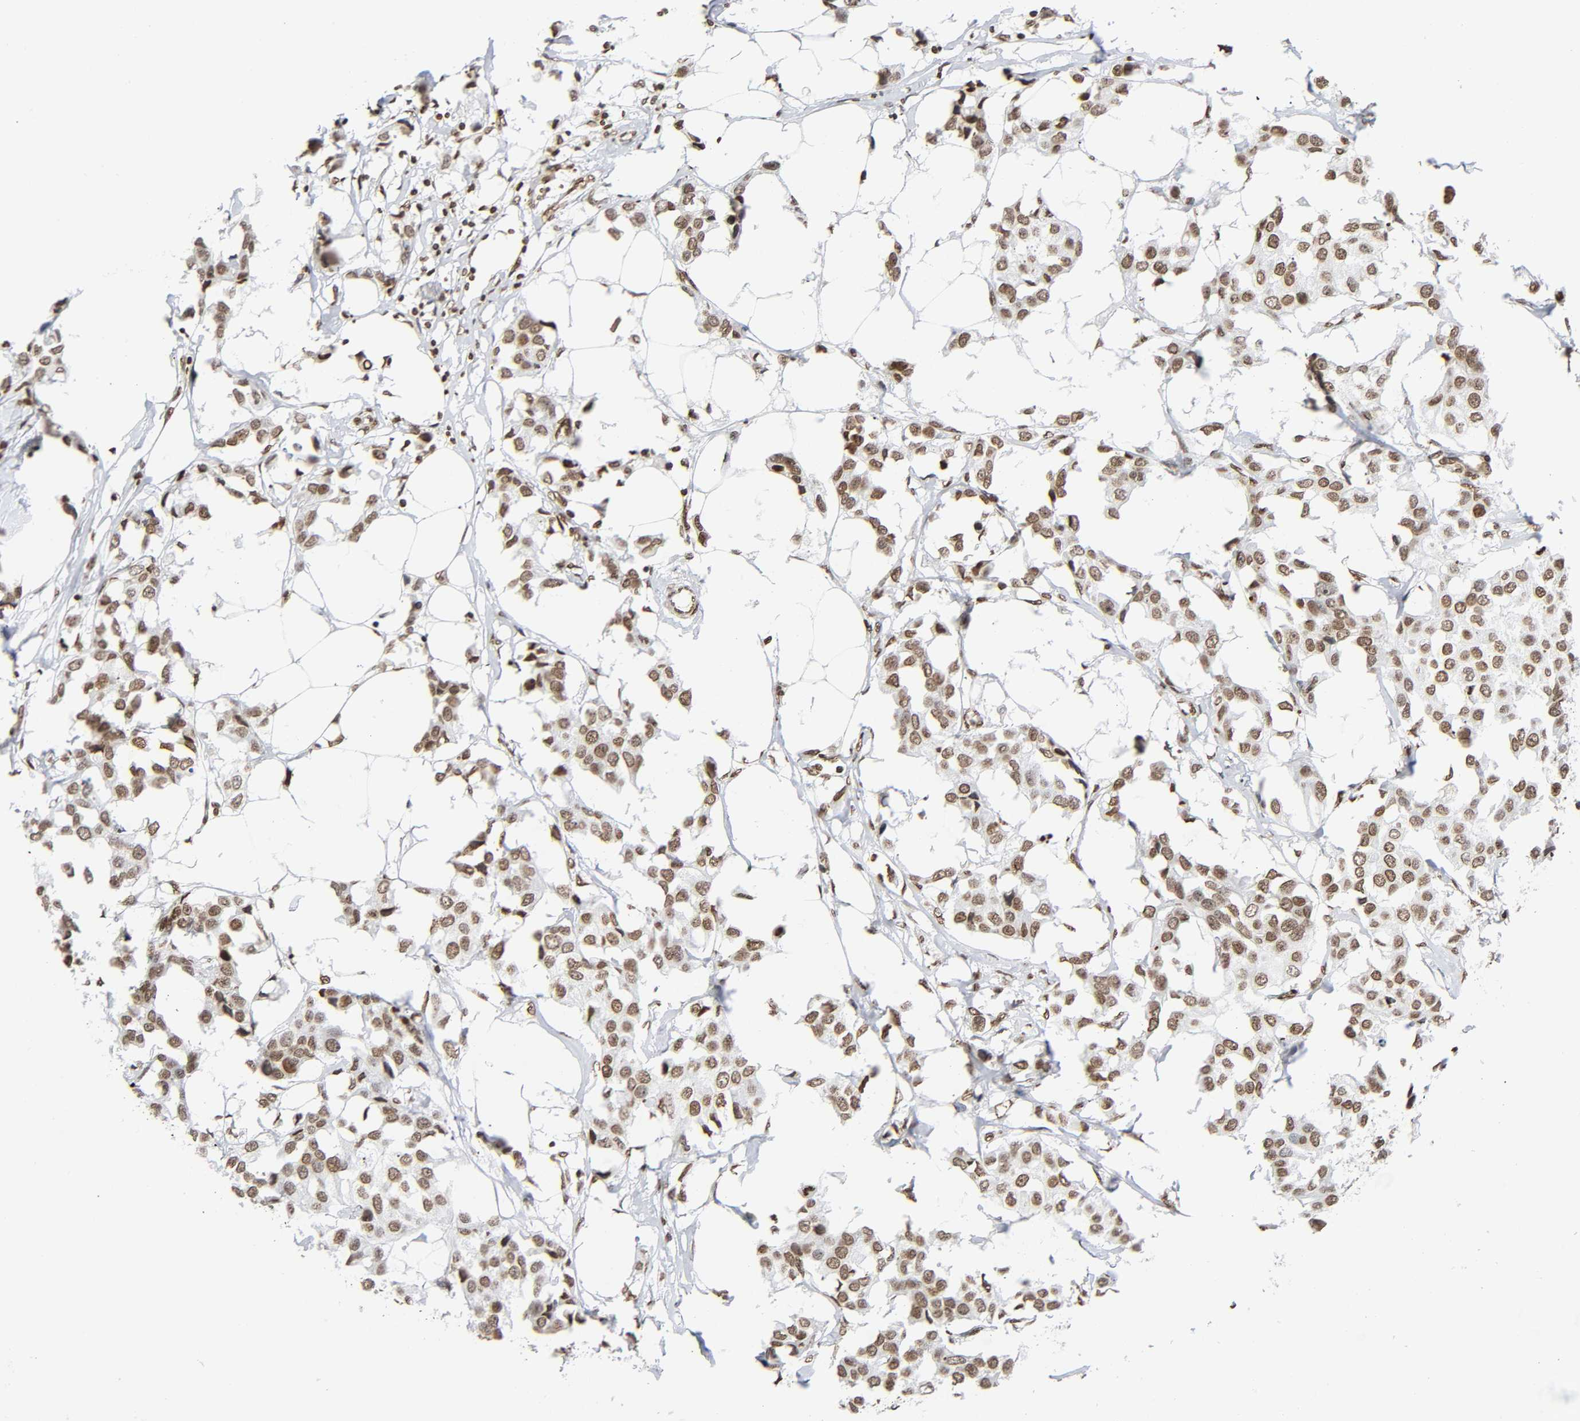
{"staining": {"intensity": "moderate", "quantity": ">75%", "location": "nuclear"}, "tissue": "breast cancer", "cell_type": "Tumor cells", "image_type": "cancer", "snomed": [{"axis": "morphology", "description": "Duct carcinoma"}, {"axis": "topography", "description": "Breast"}], "caption": "IHC image of invasive ductal carcinoma (breast) stained for a protein (brown), which reveals medium levels of moderate nuclear positivity in approximately >75% of tumor cells.", "gene": "HOXA6", "patient": {"sex": "female", "age": 80}}